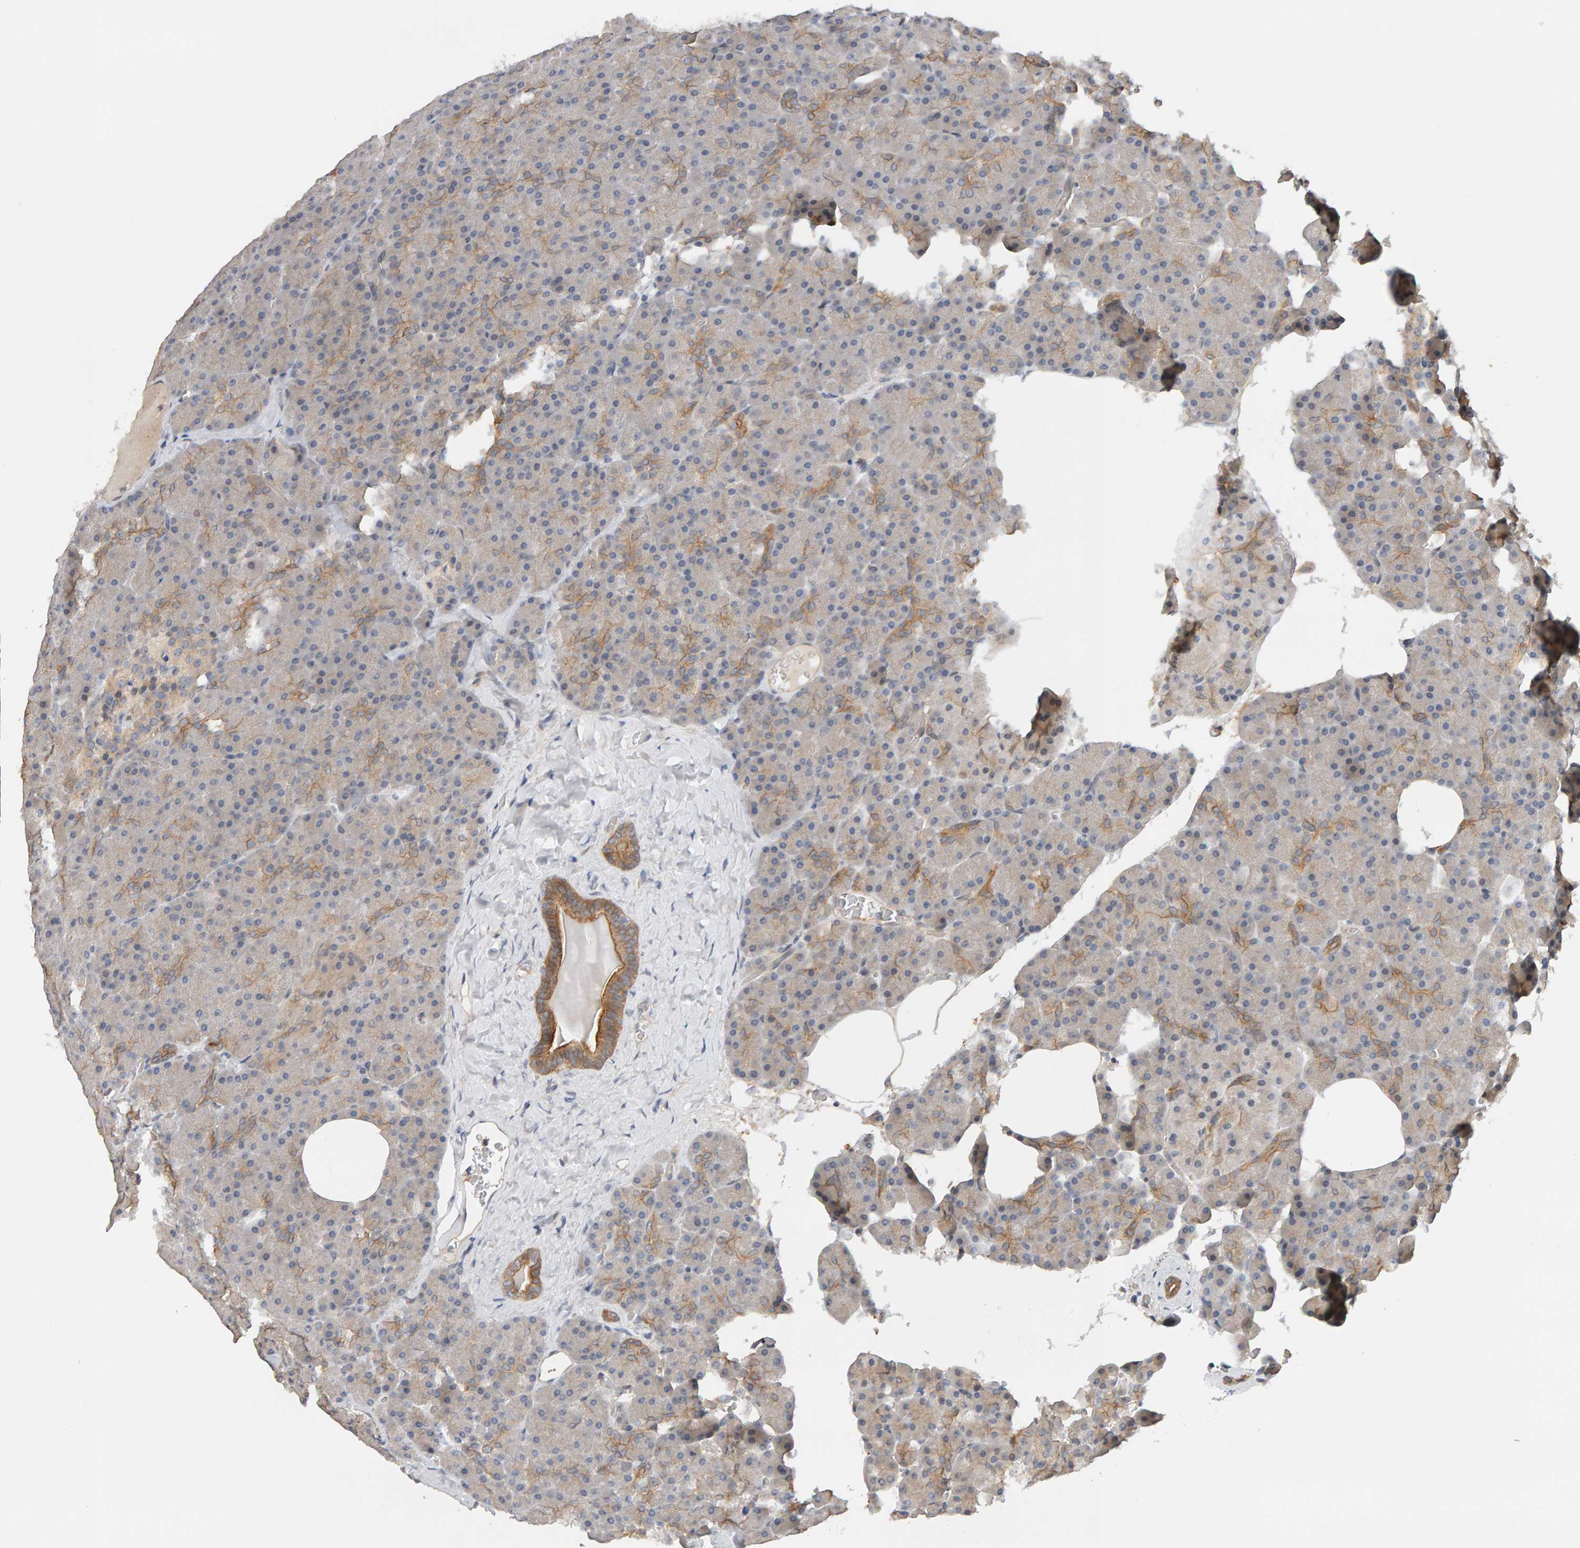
{"staining": {"intensity": "weak", "quantity": "<25%", "location": "cytoplasmic/membranous"}, "tissue": "pancreas", "cell_type": "Exocrine glandular cells", "image_type": "normal", "snomed": [{"axis": "morphology", "description": "Normal tissue, NOS"}, {"axis": "morphology", "description": "Carcinoid, malignant, NOS"}, {"axis": "topography", "description": "Pancreas"}], "caption": "Pancreas stained for a protein using immunohistochemistry exhibits no positivity exocrine glandular cells.", "gene": "PPP1R16A", "patient": {"sex": "female", "age": 35}}